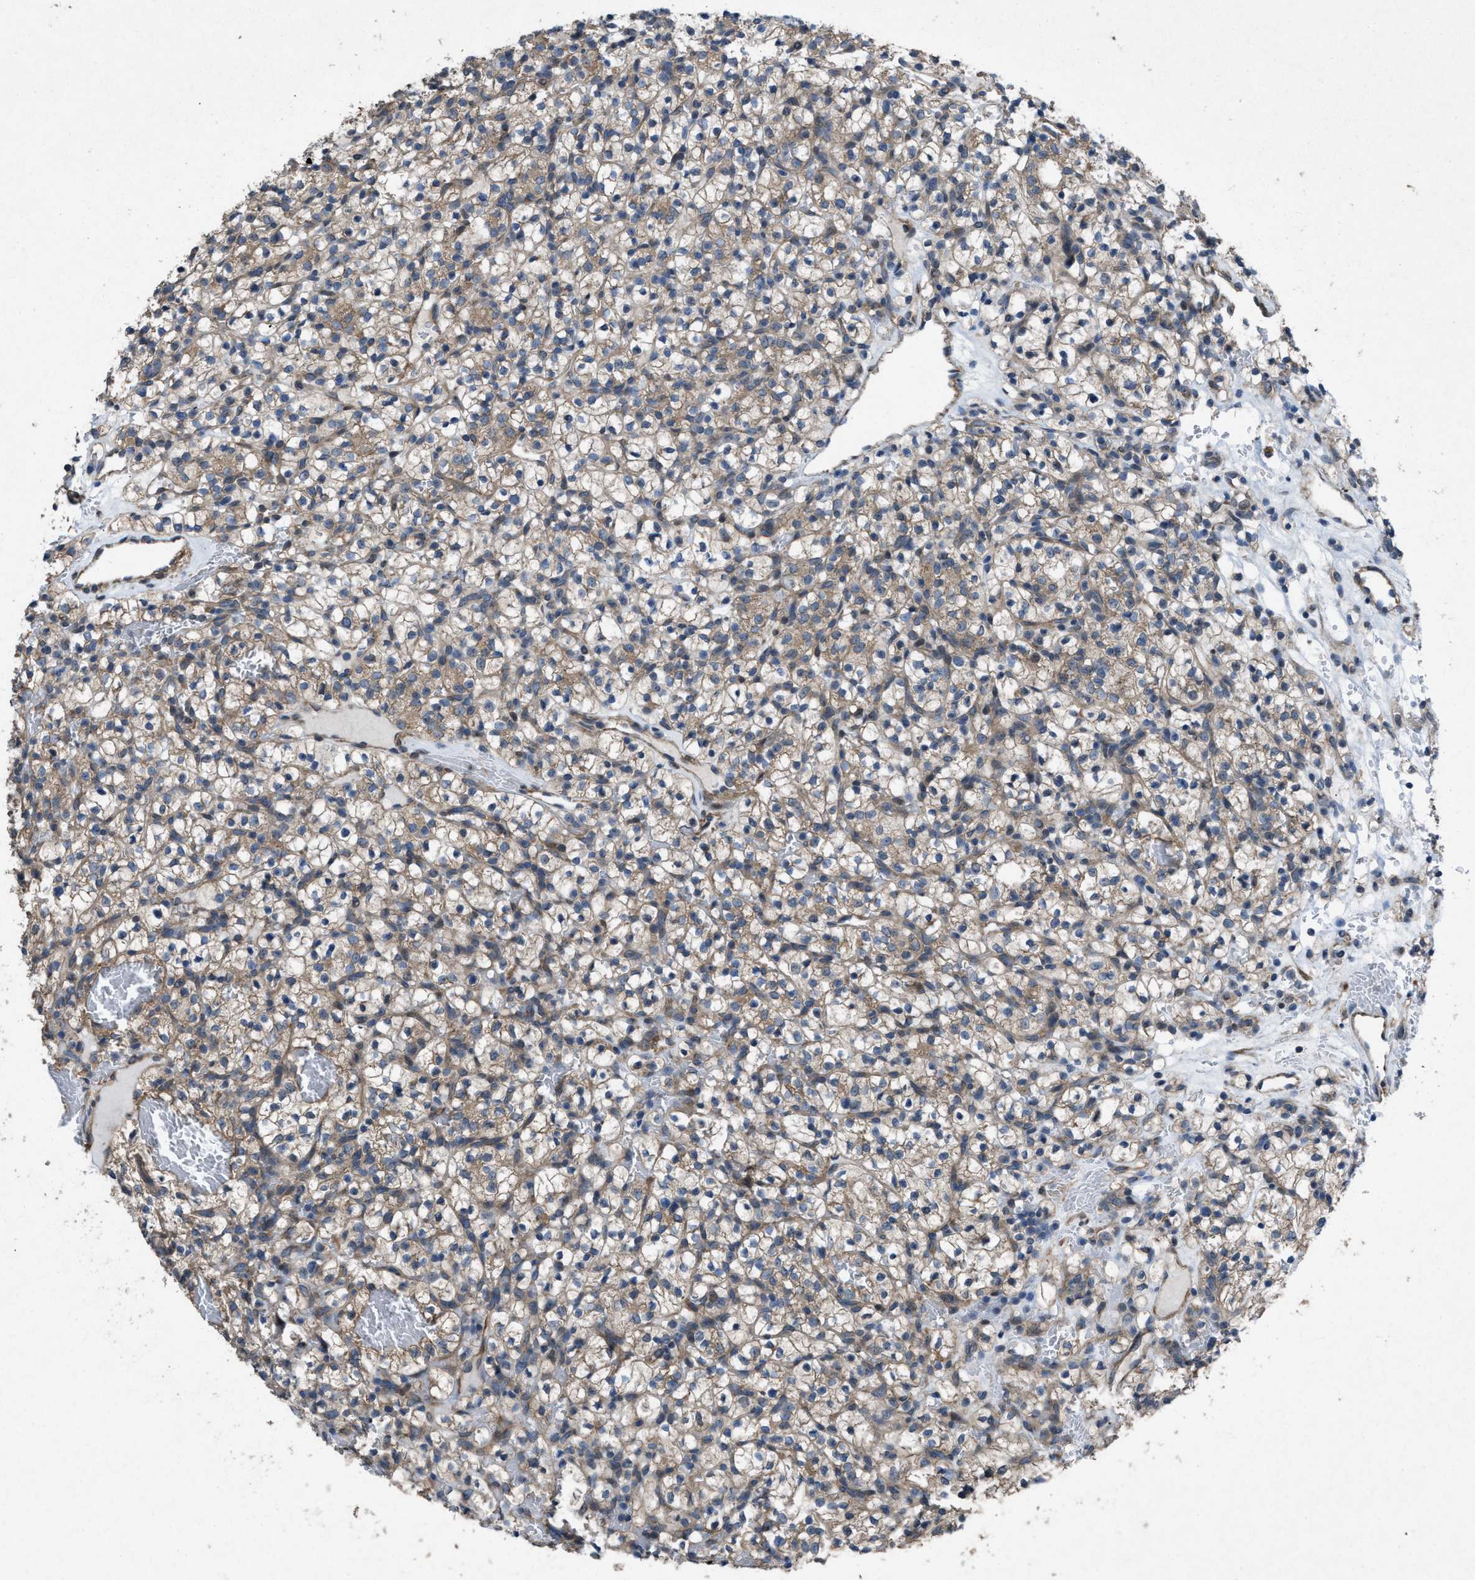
{"staining": {"intensity": "weak", "quantity": ">75%", "location": "cytoplasmic/membranous"}, "tissue": "renal cancer", "cell_type": "Tumor cells", "image_type": "cancer", "snomed": [{"axis": "morphology", "description": "Adenocarcinoma, NOS"}, {"axis": "topography", "description": "Kidney"}], "caption": "IHC of renal adenocarcinoma demonstrates low levels of weak cytoplasmic/membranous positivity in about >75% of tumor cells. The protein of interest is stained brown, and the nuclei are stained in blue (DAB IHC with brightfield microscopy, high magnification).", "gene": "ARL6", "patient": {"sex": "female", "age": 57}}